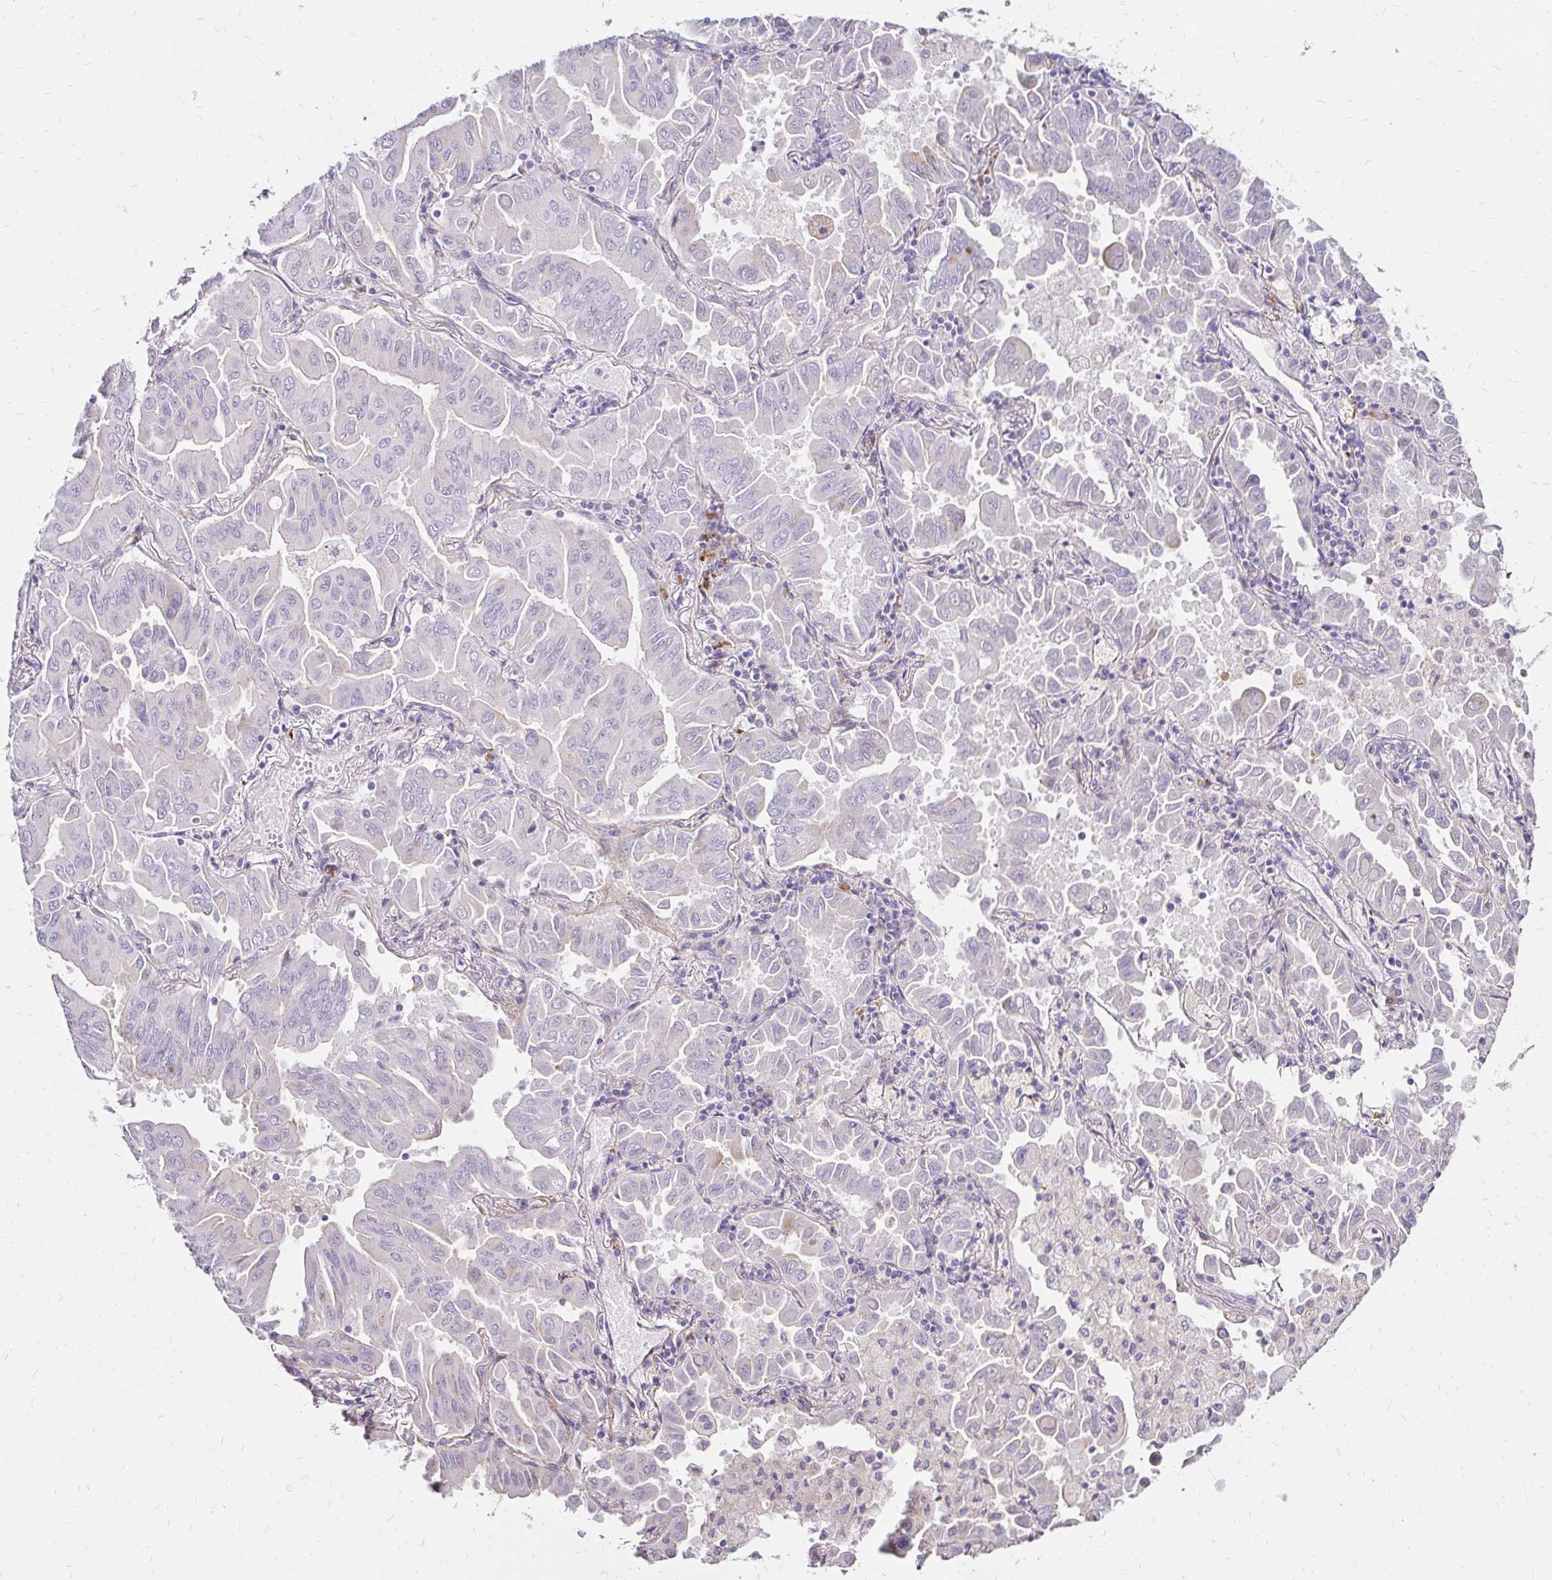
{"staining": {"intensity": "weak", "quantity": "<25%", "location": "cytoplasmic/membranous"}, "tissue": "lung cancer", "cell_type": "Tumor cells", "image_type": "cancer", "snomed": [{"axis": "morphology", "description": "Adenocarcinoma, NOS"}, {"axis": "topography", "description": "Lung"}], "caption": "DAB immunohistochemical staining of human lung cancer (adenocarcinoma) shows no significant expression in tumor cells.", "gene": "PRIMA1", "patient": {"sex": "male", "age": 64}}